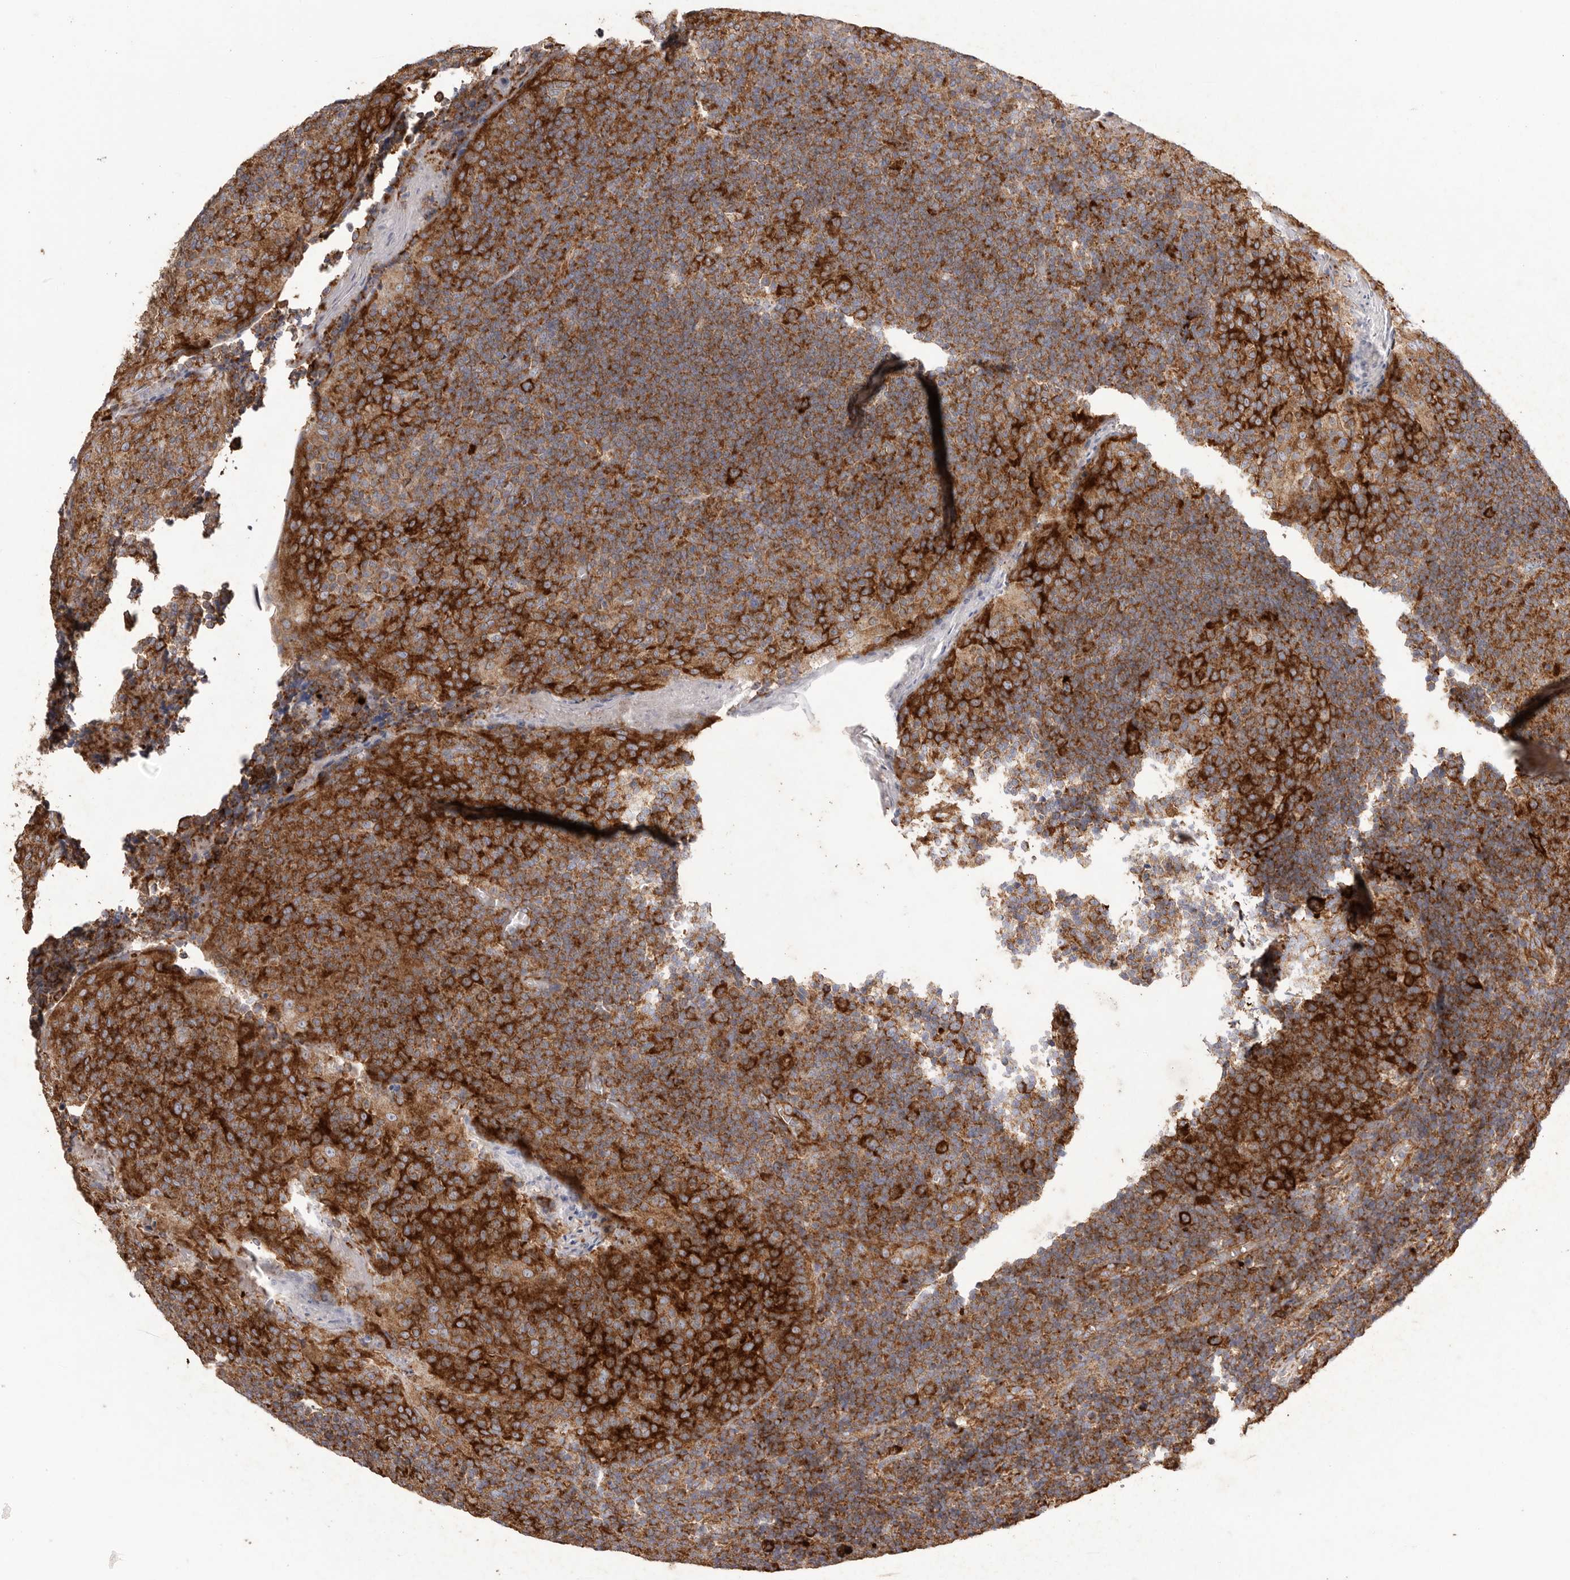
{"staining": {"intensity": "strong", "quantity": ">75%", "location": "cytoplasmic/membranous"}, "tissue": "tonsil", "cell_type": "Germinal center cells", "image_type": "normal", "snomed": [{"axis": "morphology", "description": "Normal tissue, NOS"}, {"axis": "topography", "description": "Tonsil"}], "caption": "Immunohistochemistry (DAB) staining of benign tonsil shows strong cytoplasmic/membranous protein expression in about >75% of germinal center cells.", "gene": "SERBP1", "patient": {"sex": "female", "age": 19}}